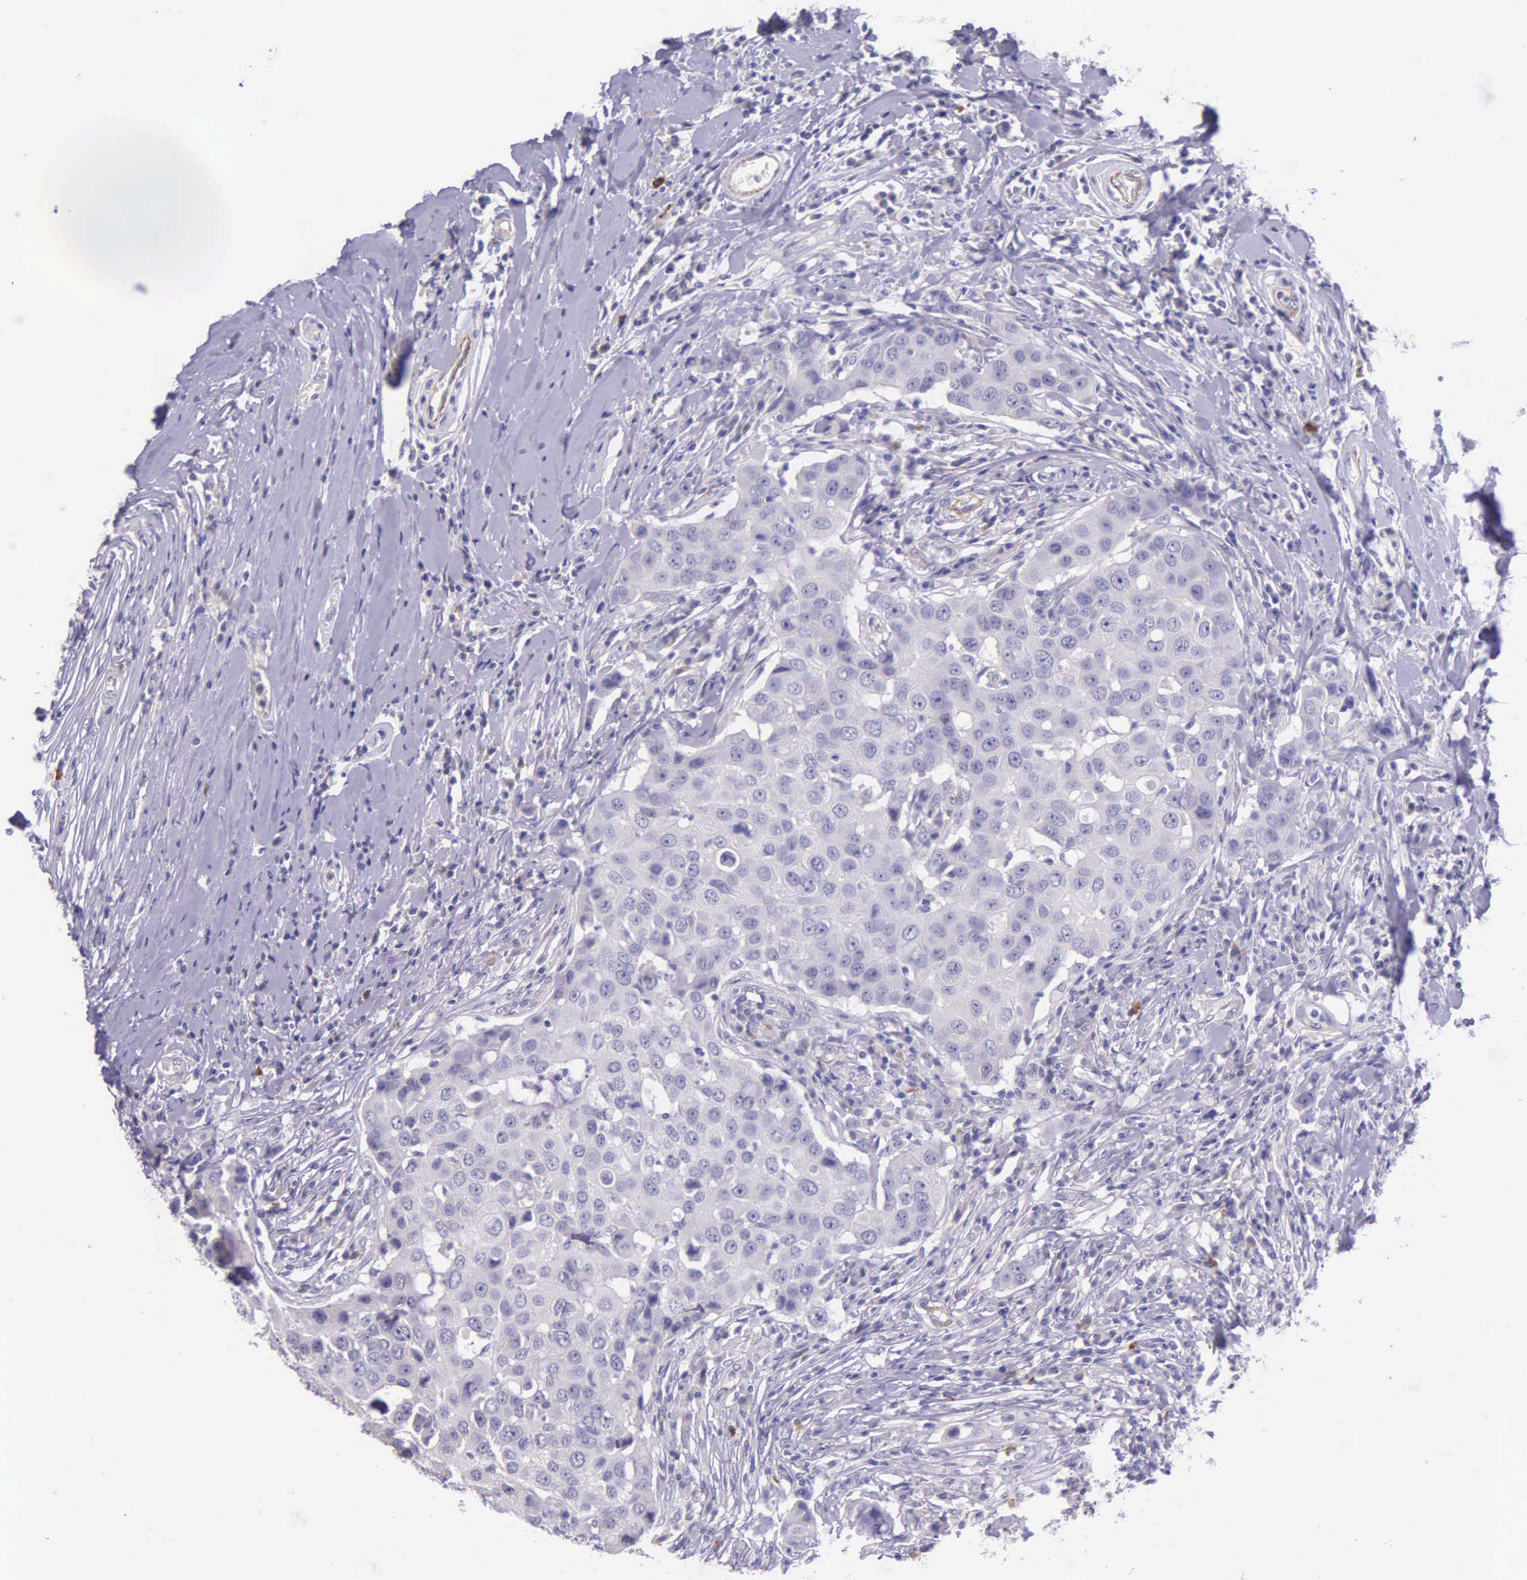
{"staining": {"intensity": "negative", "quantity": "none", "location": "none"}, "tissue": "breast cancer", "cell_type": "Tumor cells", "image_type": "cancer", "snomed": [{"axis": "morphology", "description": "Duct carcinoma"}, {"axis": "topography", "description": "Breast"}], "caption": "IHC of human breast cancer (intraductal carcinoma) demonstrates no staining in tumor cells.", "gene": "THSD7A", "patient": {"sex": "female", "age": 27}}